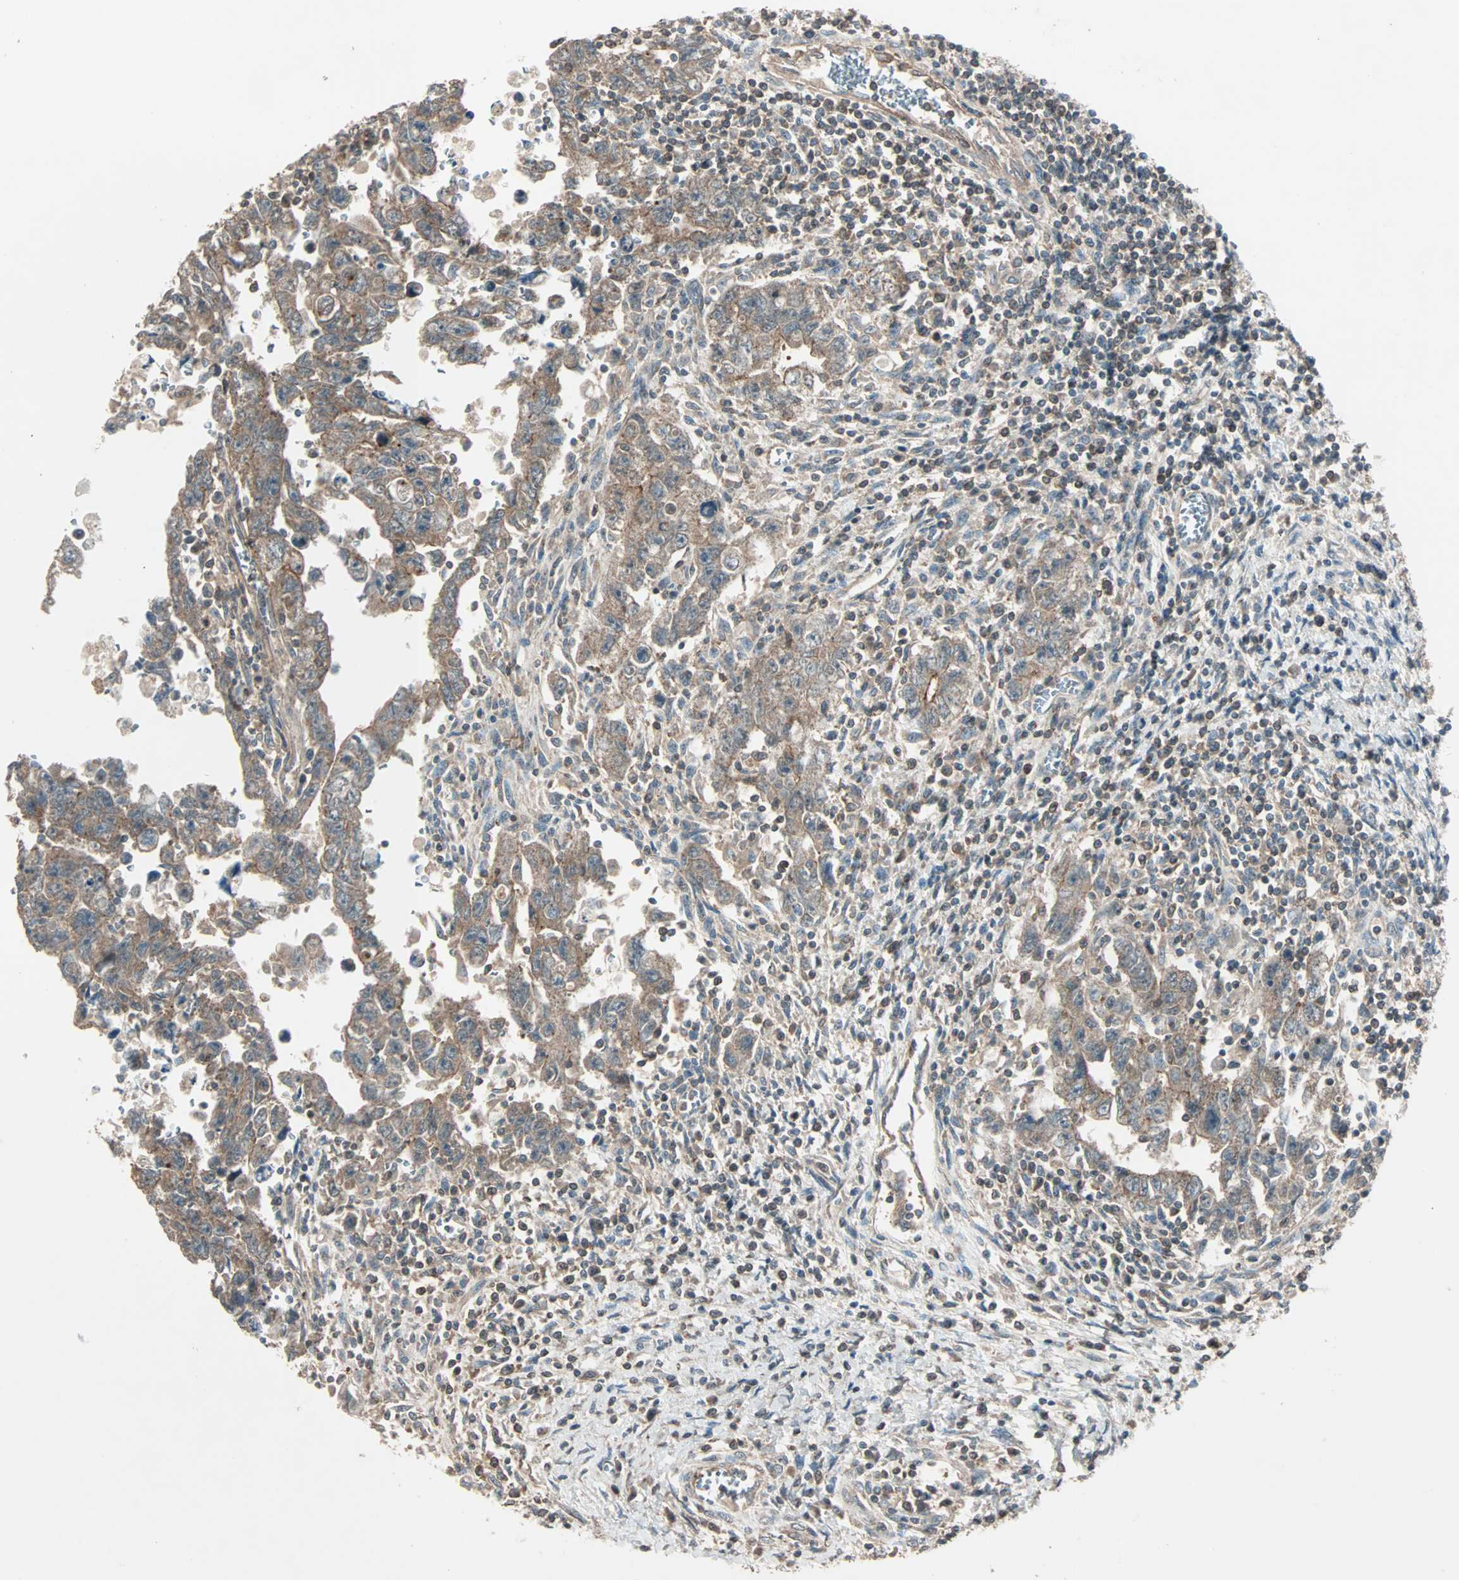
{"staining": {"intensity": "moderate", "quantity": ">75%", "location": "cytoplasmic/membranous"}, "tissue": "testis cancer", "cell_type": "Tumor cells", "image_type": "cancer", "snomed": [{"axis": "morphology", "description": "Carcinoma, Embryonal, NOS"}, {"axis": "topography", "description": "Testis"}], "caption": "Immunohistochemical staining of human testis cancer (embryonal carcinoma) displays medium levels of moderate cytoplasmic/membranous protein positivity in approximately >75% of tumor cells. The protein is stained brown, and the nuclei are stained in blue (DAB IHC with brightfield microscopy, high magnification).", "gene": "MAP3K21", "patient": {"sex": "male", "age": 28}}